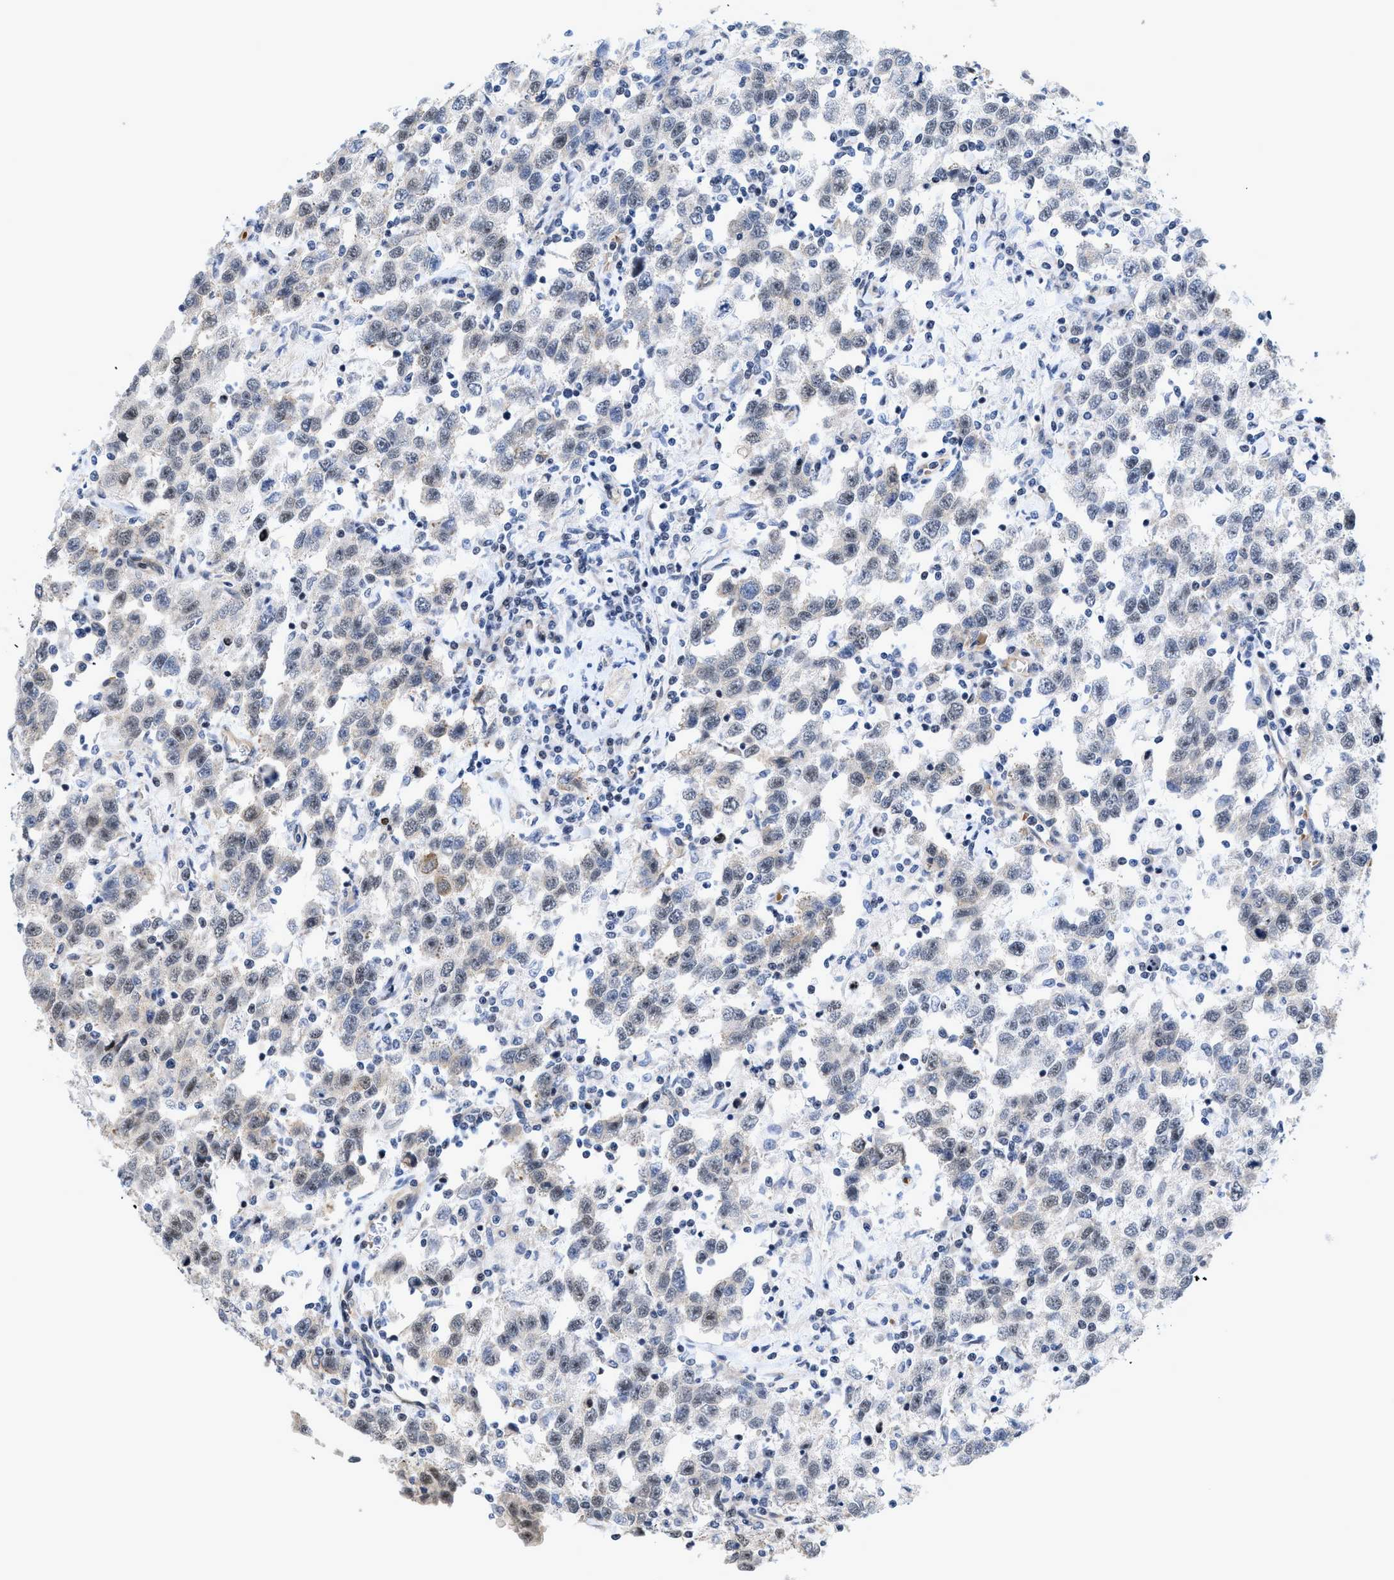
{"staining": {"intensity": "weak", "quantity": "25%-75%", "location": "nuclear"}, "tissue": "testis cancer", "cell_type": "Tumor cells", "image_type": "cancer", "snomed": [{"axis": "morphology", "description": "Seminoma, NOS"}, {"axis": "topography", "description": "Testis"}], "caption": "Human testis cancer stained with a protein marker reveals weak staining in tumor cells.", "gene": "GPRASP2", "patient": {"sex": "male", "age": 41}}